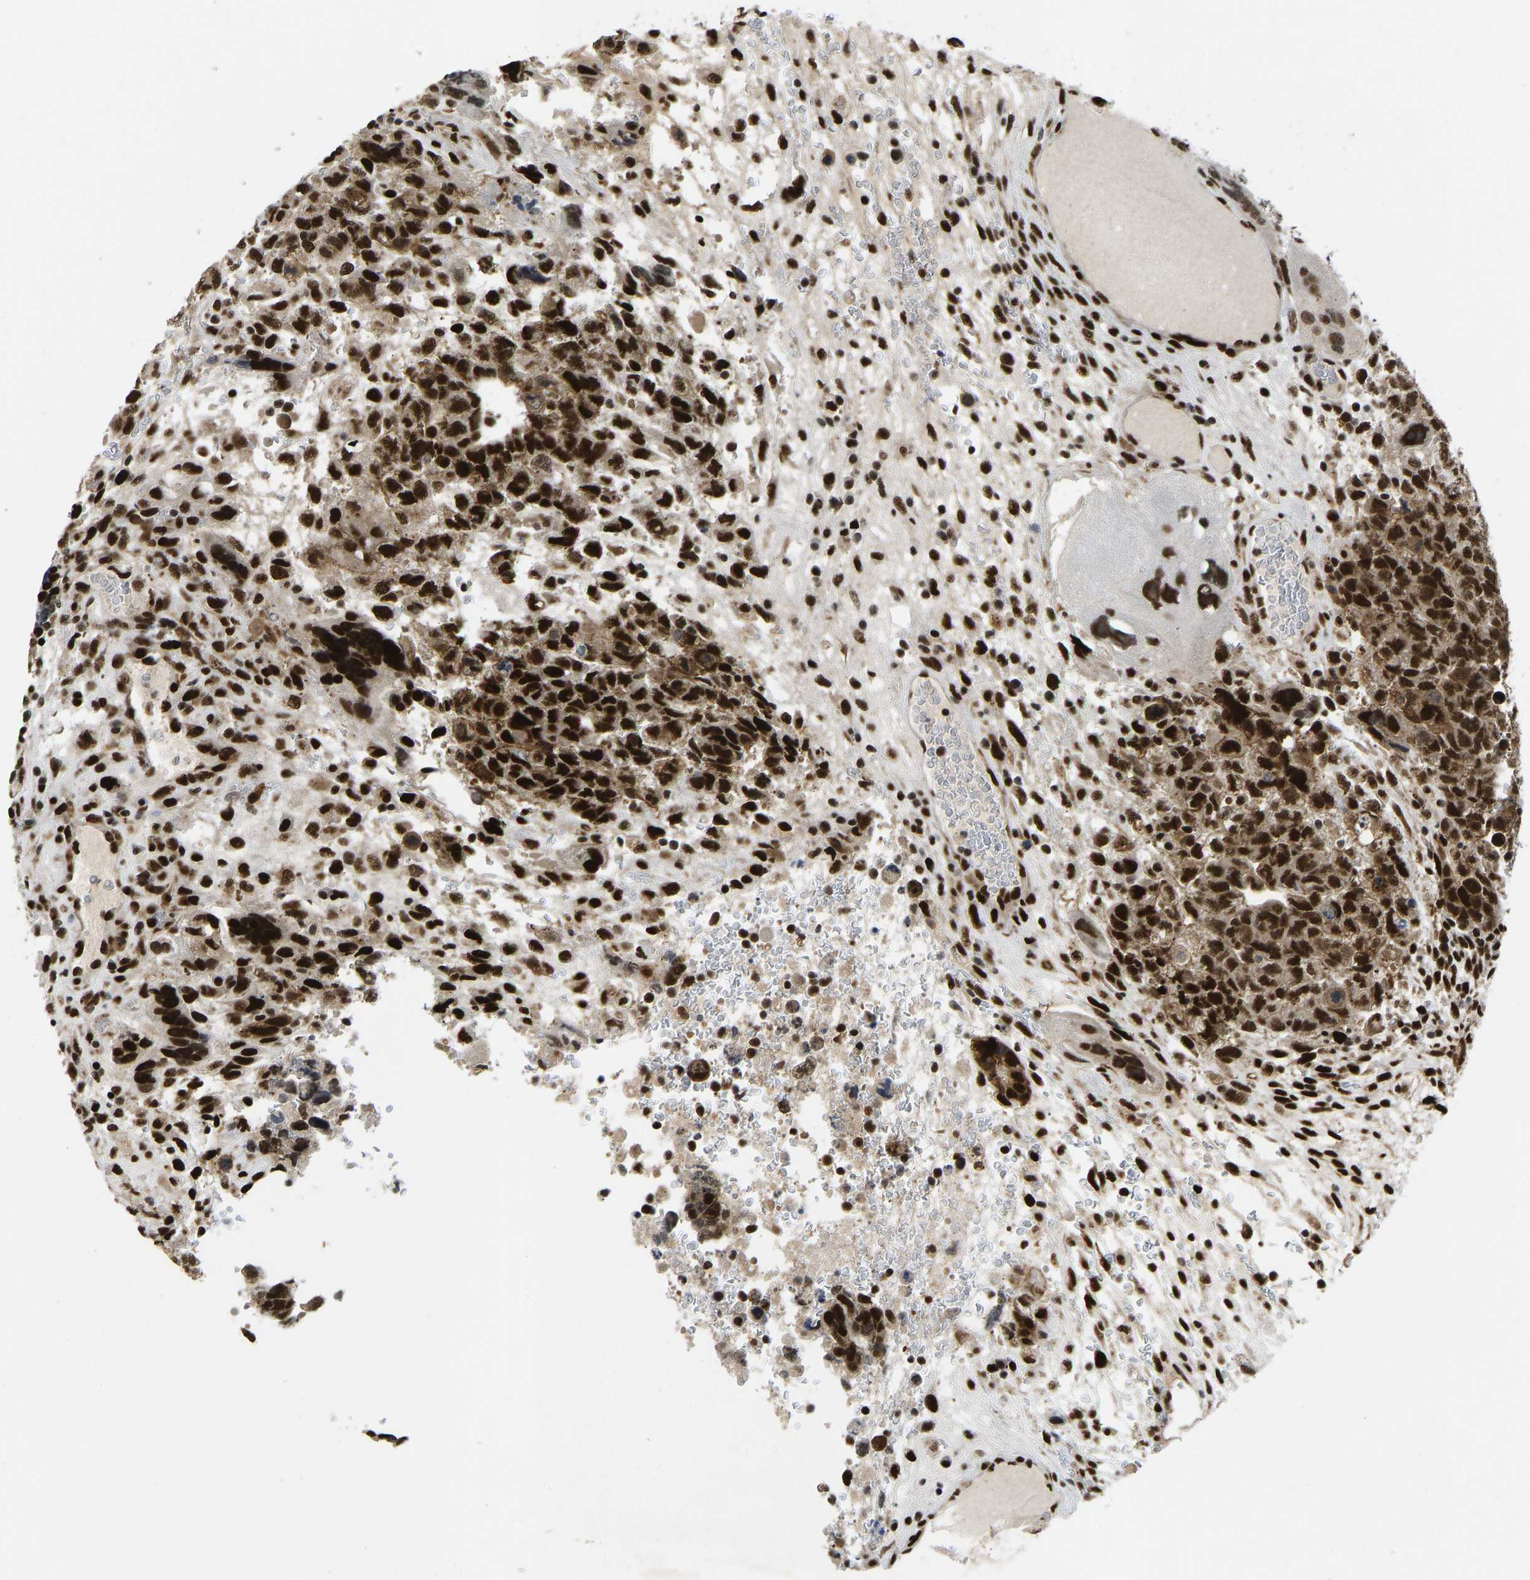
{"staining": {"intensity": "strong", "quantity": ">75%", "location": "cytoplasmic/membranous,nuclear"}, "tissue": "testis cancer", "cell_type": "Tumor cells", "image_type": "cancer", "snomed": [{"axis": "morphology", "description": "Carcinoma, Embryonal, NOS"}, {"axis": "topography", "description": "Testis"}], "caption": "This is an image of immunohistochemistry (IHC) staining of testis cancer (embryonal carcinoma), which shows strong expression in the cytoplasmic/membranous and nuclear of tumor cells.", "gene": "FOXK1", "patient": {"sex": "male", "age": 28}}